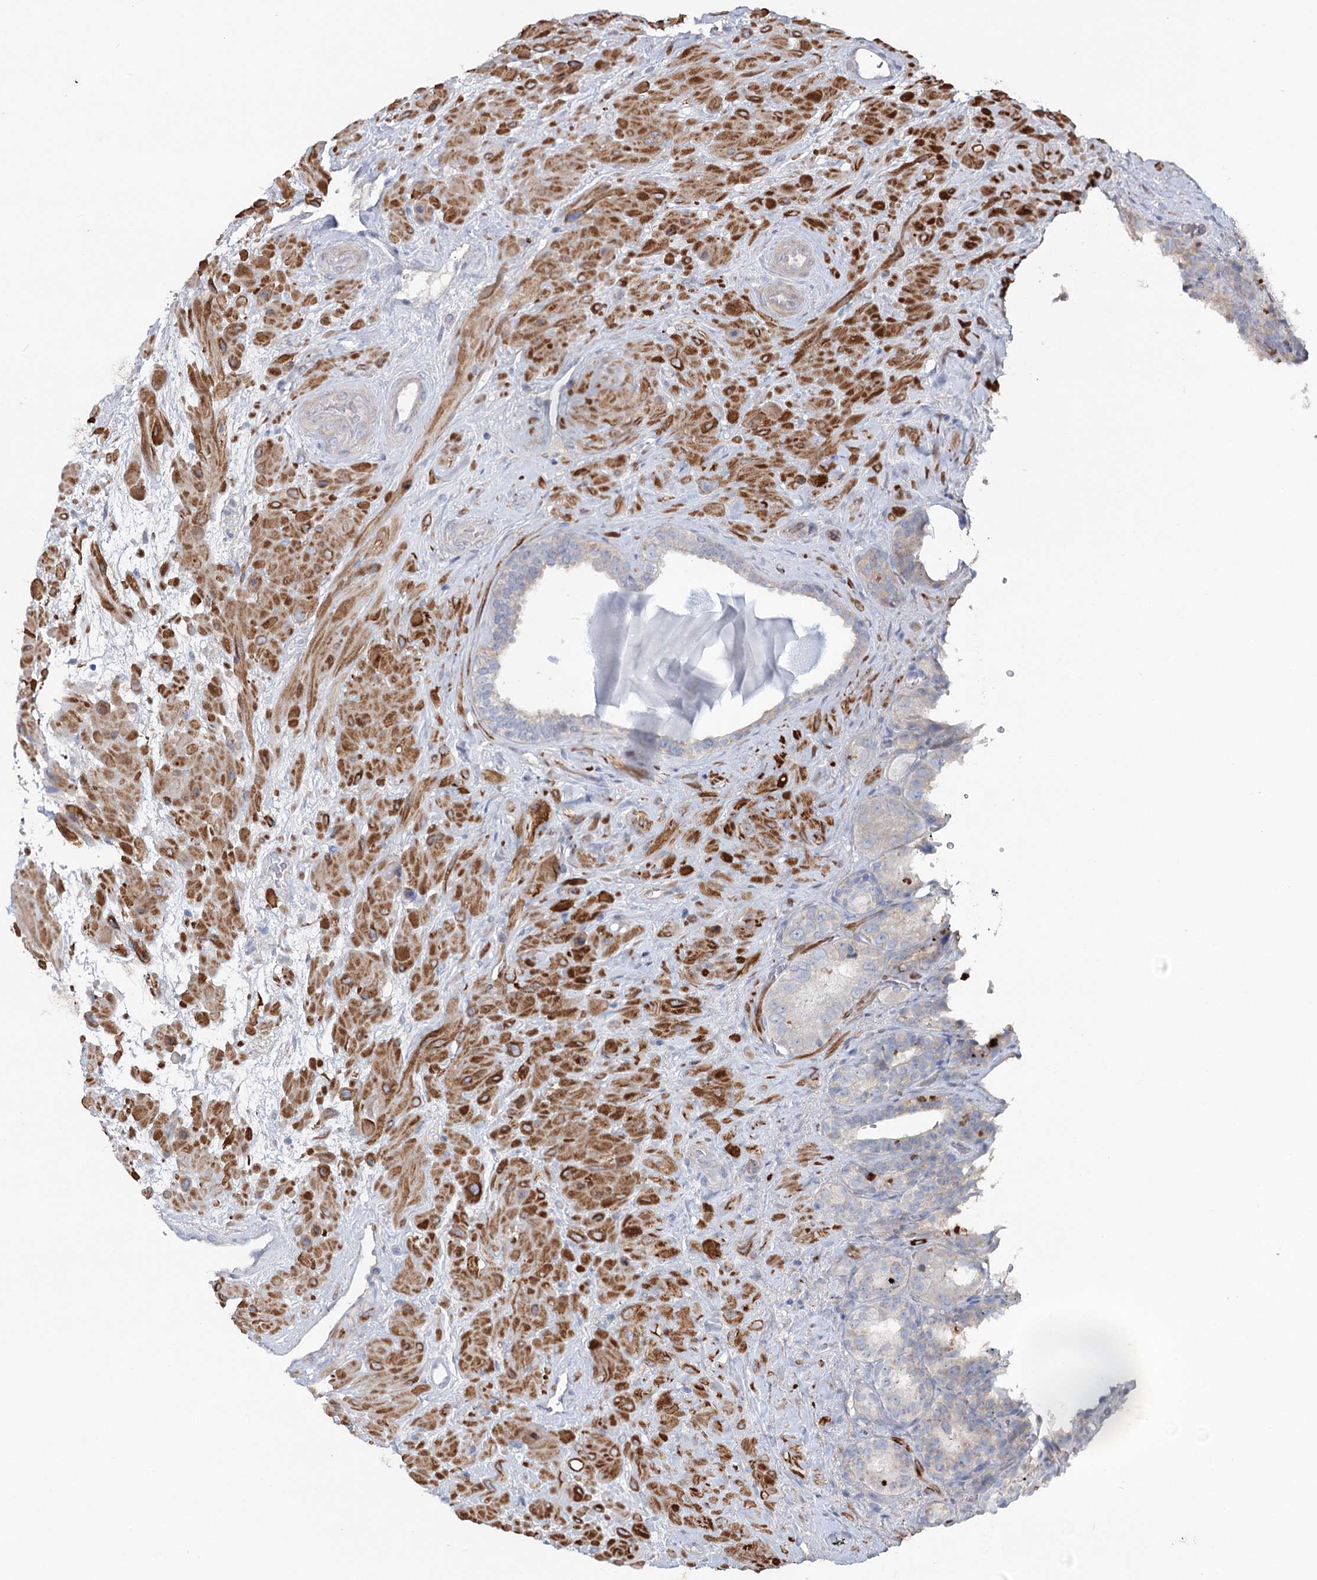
{"staining": {"intensity": "moderate", "quantity": "<25%", "location": "cytoplasmic/membranous"}, "tissue": "seminal vesicle", "cell_type": "Glandular cells", "image_type": "normal", "snomed": [{"axis": "morphology", "description": "Normal tissue, NOS"}, {"axis": "topography", "description": "Prostate"}, {"axis": "topography", "description": "Seminal veicle"}], "caption": "Seminal vesicle stained with DAB immunohistochemistry (IHC) displays low levels of moderate cytoplasmic/membranous staining in approximately <25% of glandular cells.", "gene": "MAP3K13", "patient": {"sex": "male", "age": 67}}